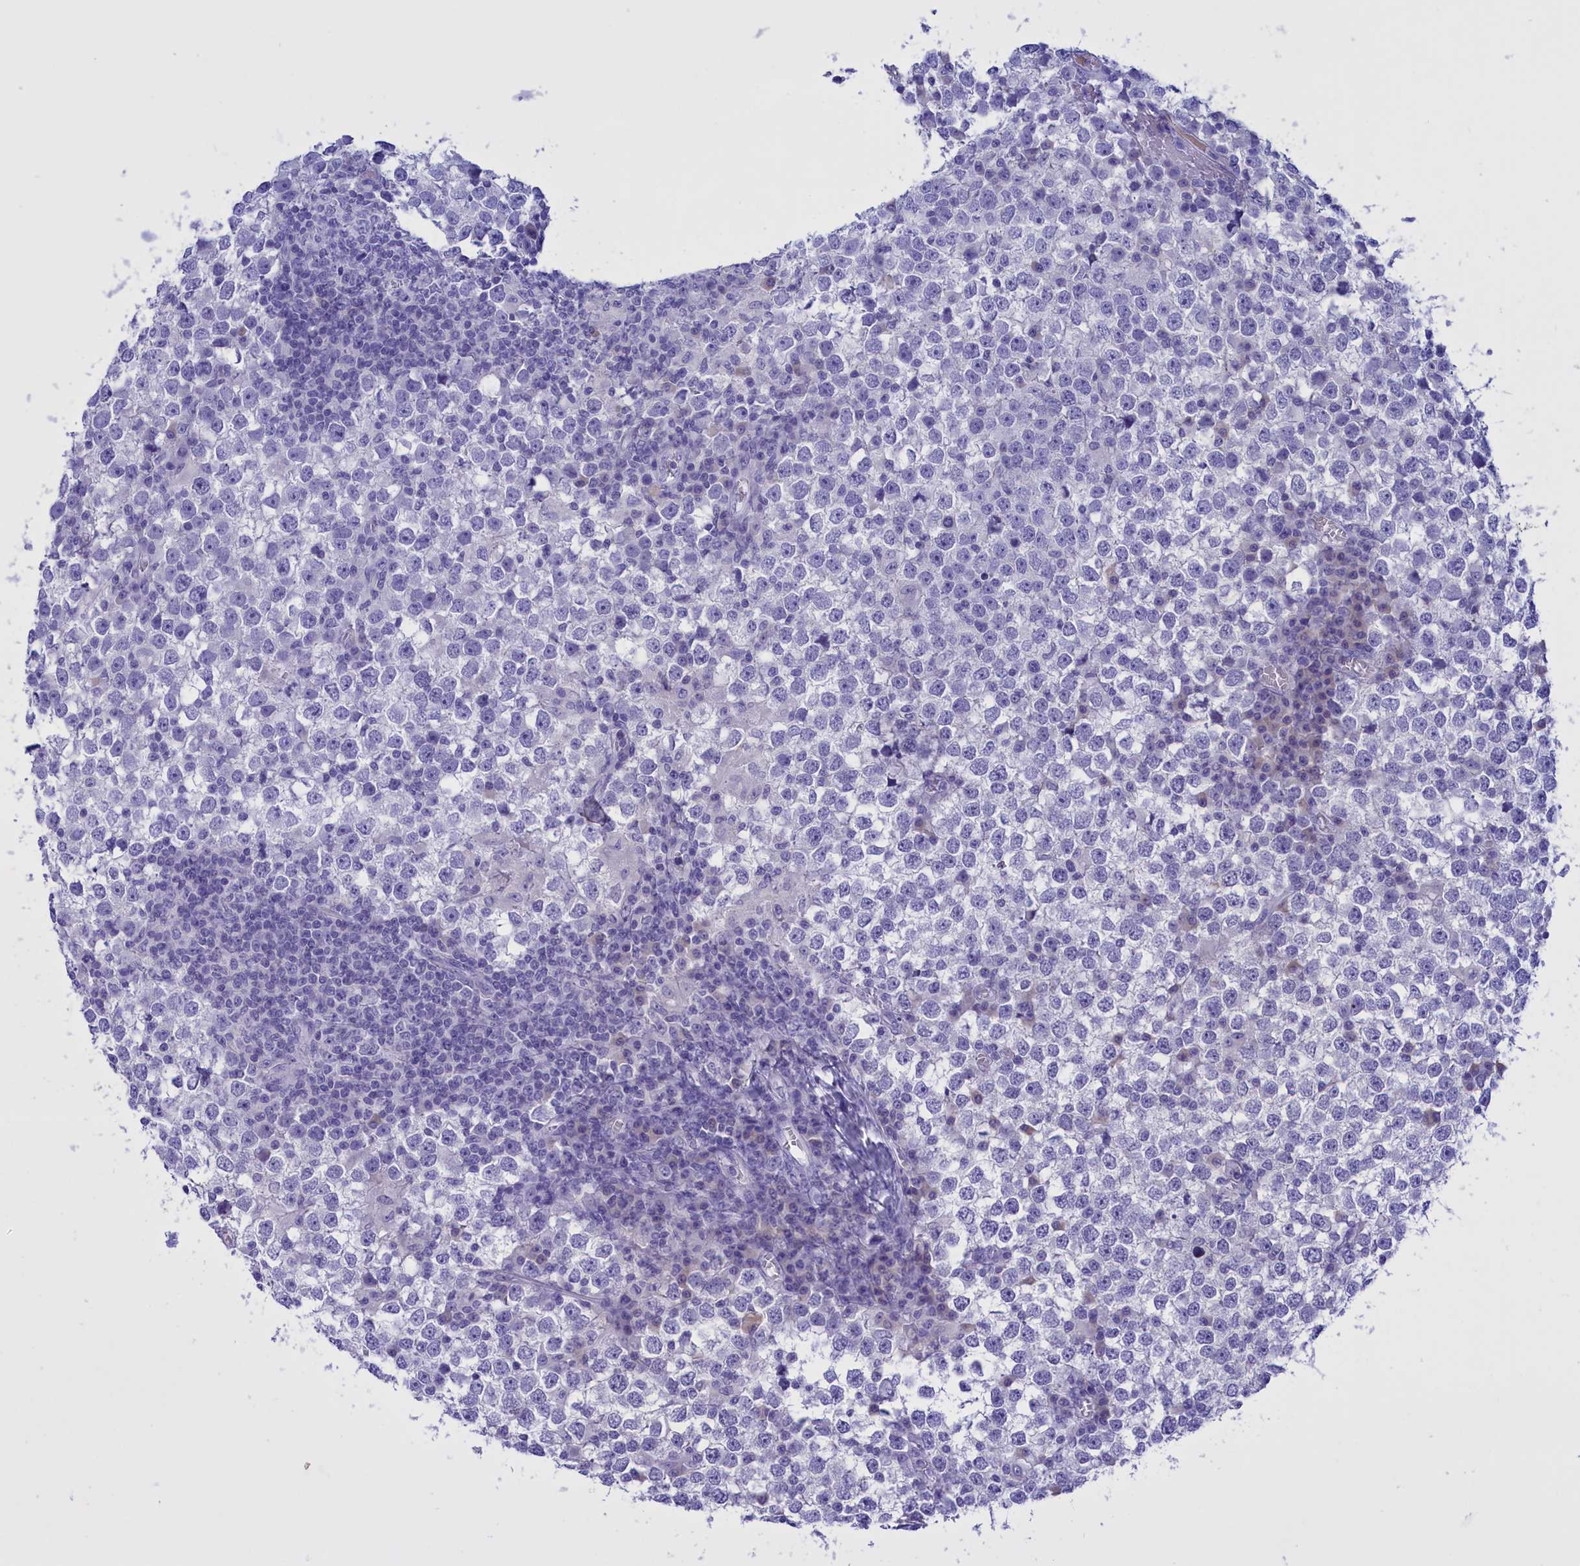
{"staining": {"intensity": "negative", "quantity": "none", "location": "none"}, "tissue": "testis cancer", "cell_type": "Tumor cells", "image_type": "cancer", "snomed": [{"axis": "morphology", "description": "Seminoma, NOS"}, {"axis": "topography", "description": "Testis"}], "caption": "The histopathology image reveals no staining of tumor cells in seminoma (testis). The staining was performed using DAB to visualize the protein expression in brown, while the nuclei were stained in blue with hematoxylin (Magnification: 20x).", "gene": "PROK2", "patient": {"sex": "male", "age": 65}}